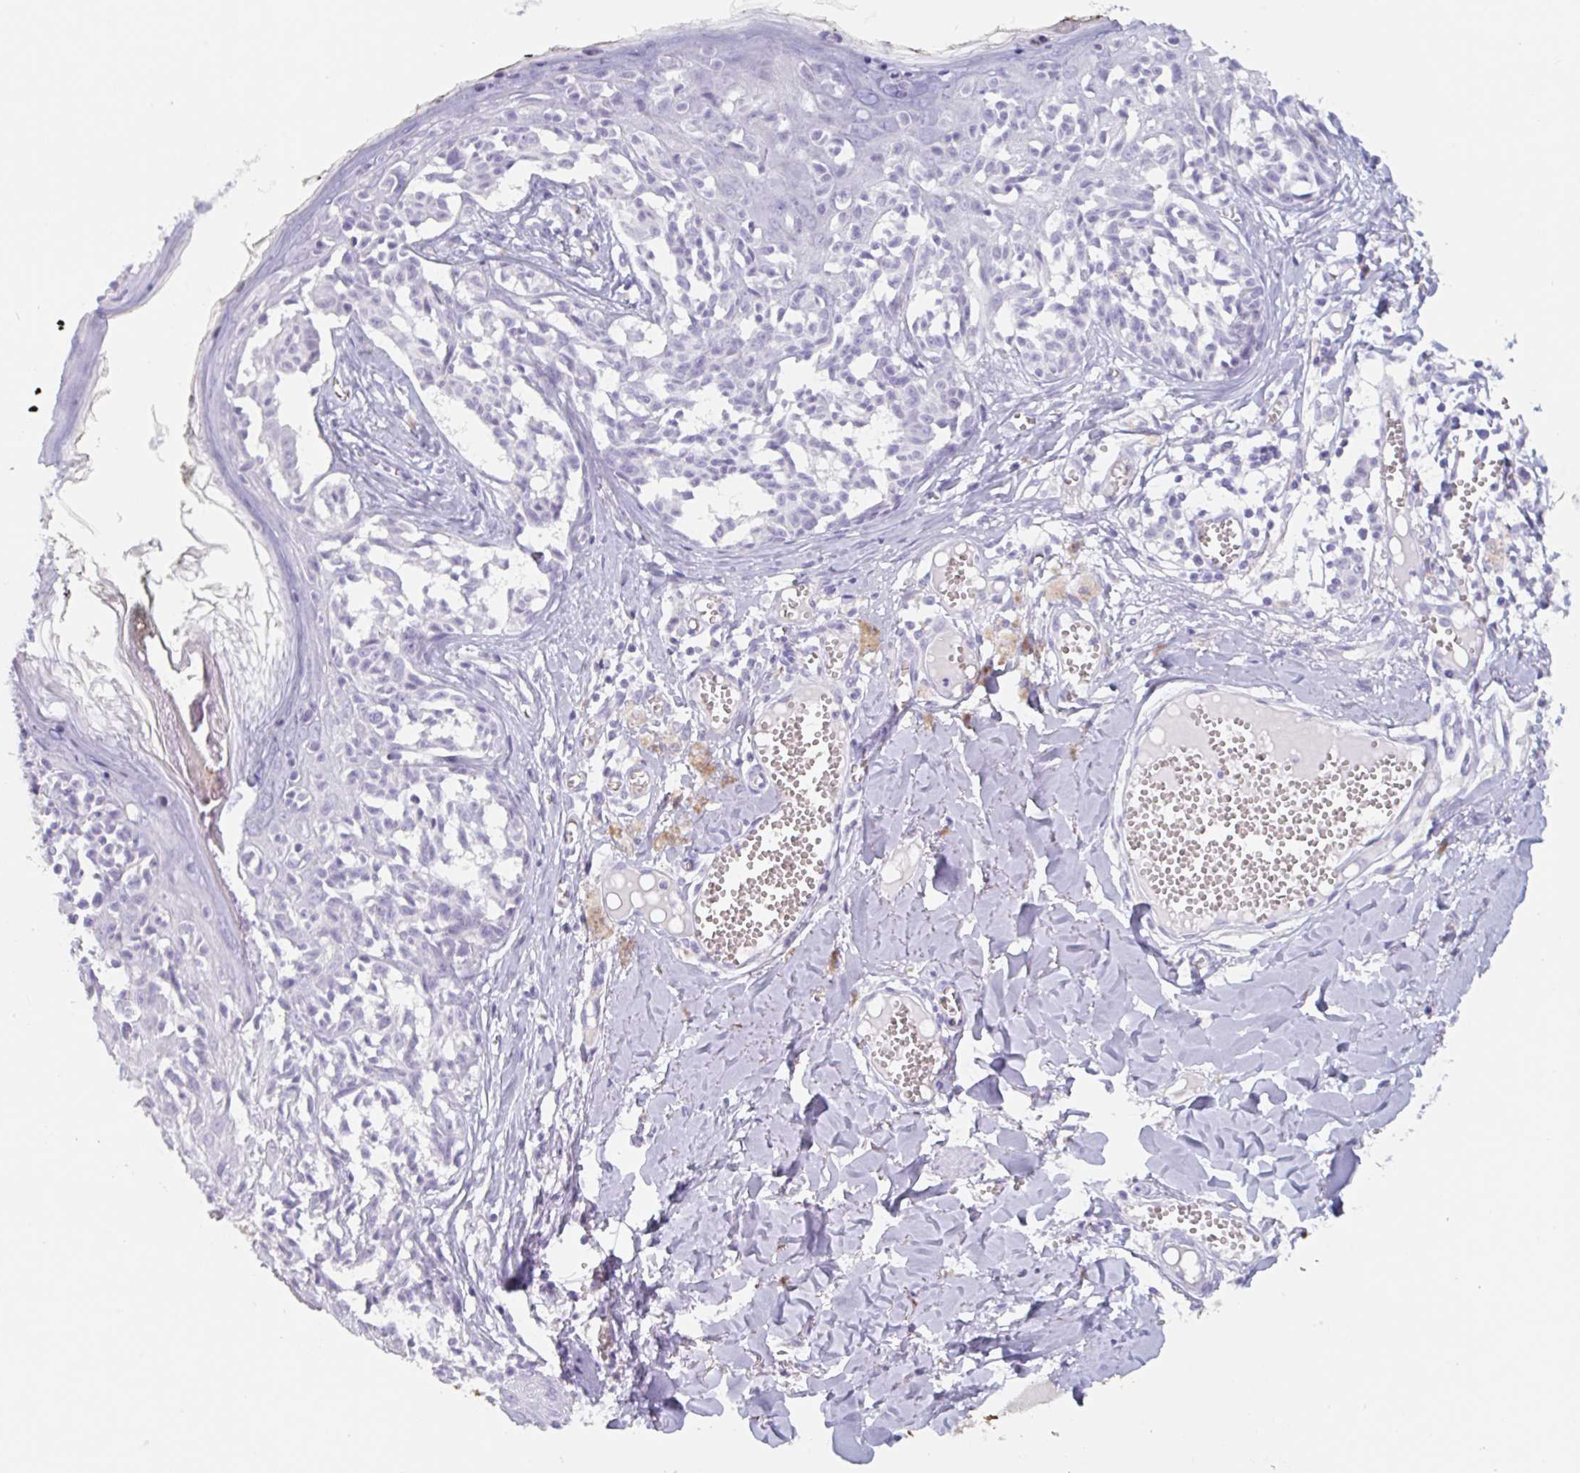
{"staining": {"intensity": "negative", "quantity": "none", "location": "none"}, "tissue": "melanoma", "cell_type": "Tumor cells", "image_type": "cancer", "snomed": [{"axis": "morphology", "description": "Malignant melanoma, NOS"}, {"axis": "topography", "description": "Skin"}], "caption": "This is a image of immunohistochemistry (IHC) staining of melanoma, which shows no positivity in tumor cells. (Stains: DAB (3,3'-diaminobenzidine) immunohistochemistry with hematoxylin counter stain, Microscopy: brightfield microscopy at high magnification).", "gene": "EMC4", "patient": {"sex": "female", "age": 43}}